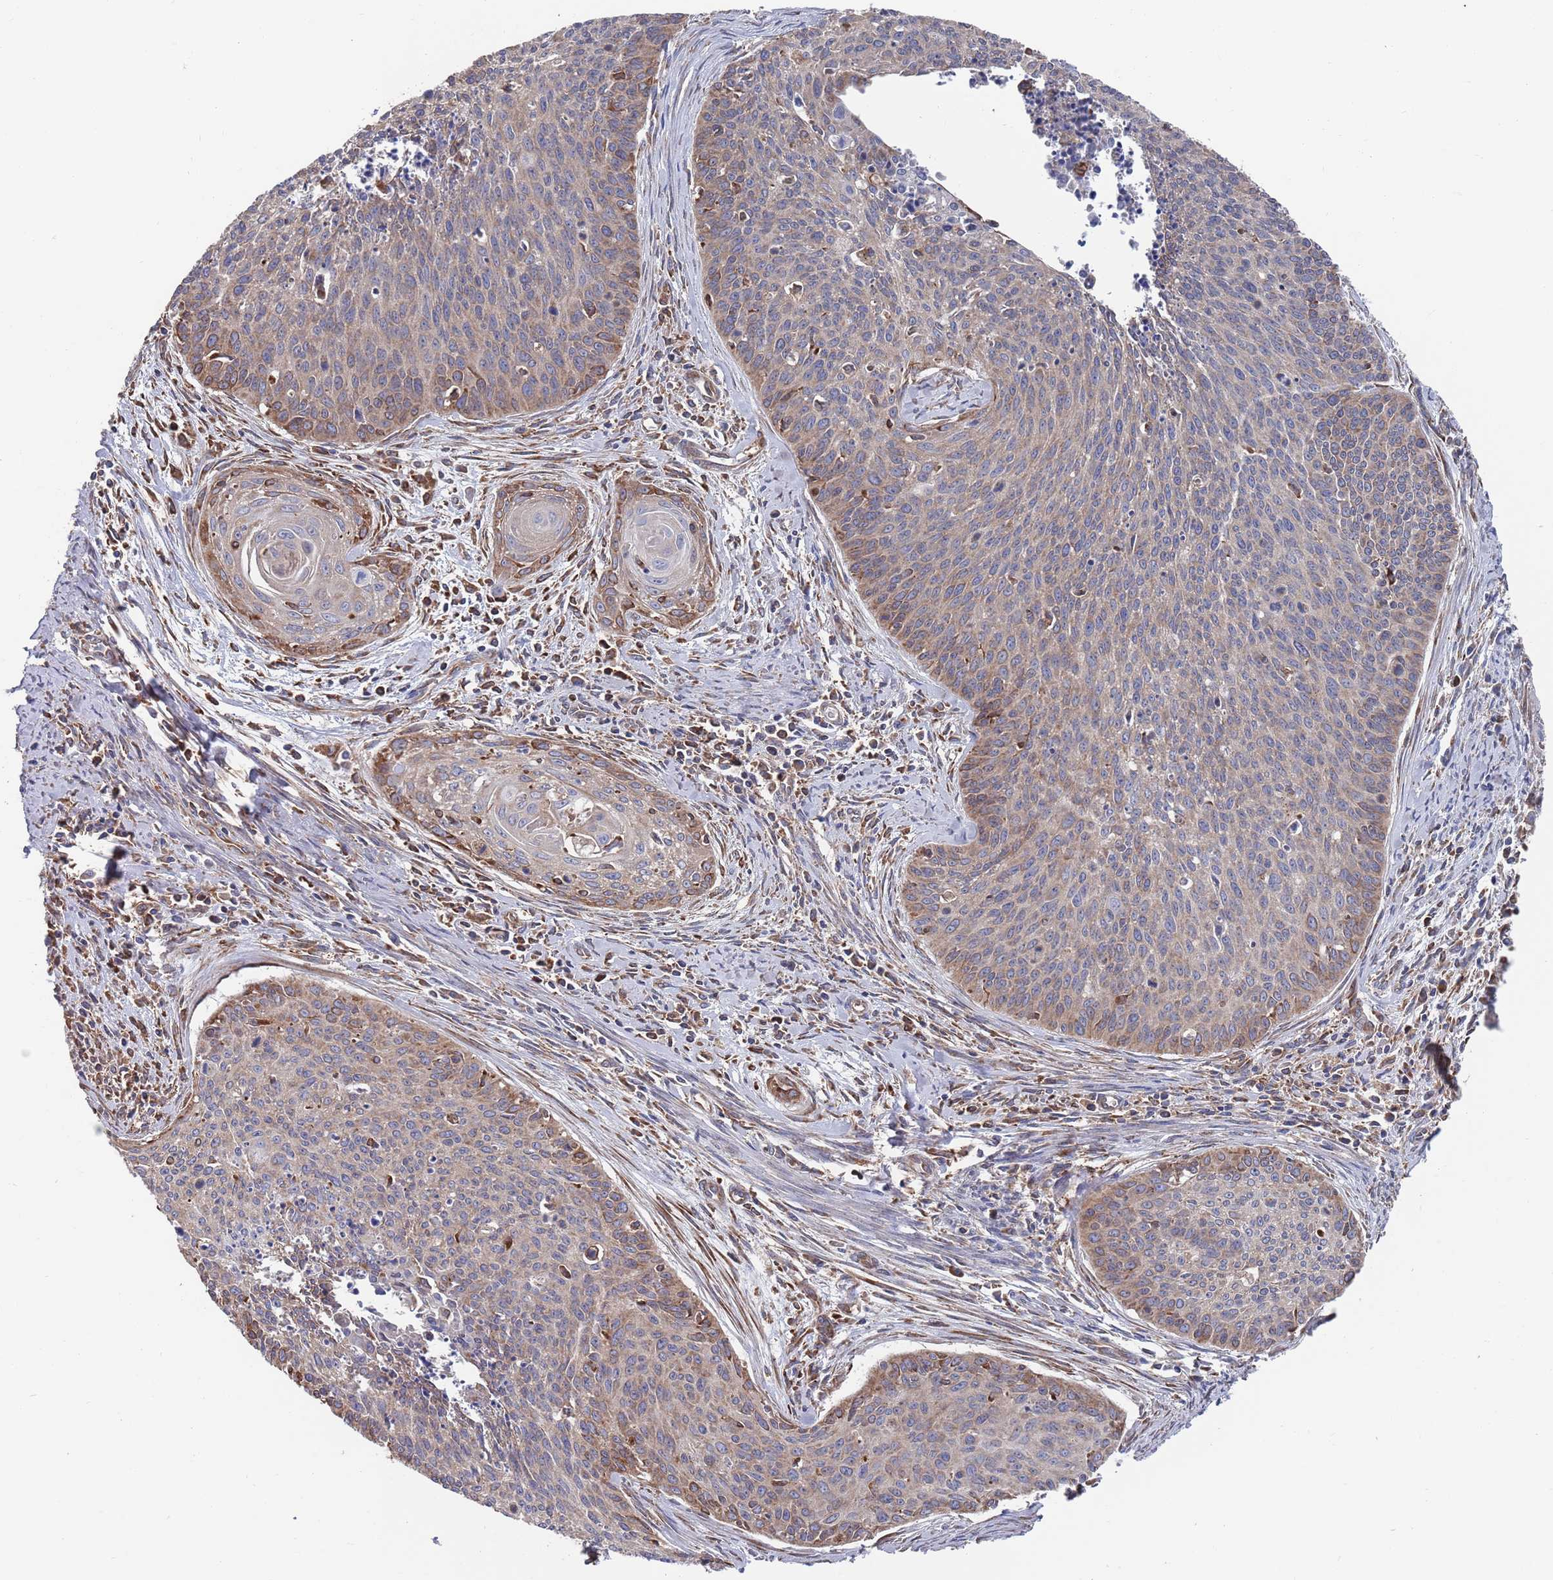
{"staining": {"intensity": "strong", "quantity": "<25%", "location": "cytoplasmic/membranous"}, "tissue": "cervical cancer", "cell_type": "Tumor cells", "image_type": "cancer", "snomed": [{"axis": "morphology", "description": "Squamous cell carcinoma, NOS"}, {"axis": "topography", "description": "Cervix"}], "caption": "Immunohistochemistry of cervical squamous cell carcinoma reveals medium levels of strong cytoplasmic/membranous positivity in about <25% of tumor cells.", "gene": "GID8", "patient": {"sex": "female", "age": 55}}